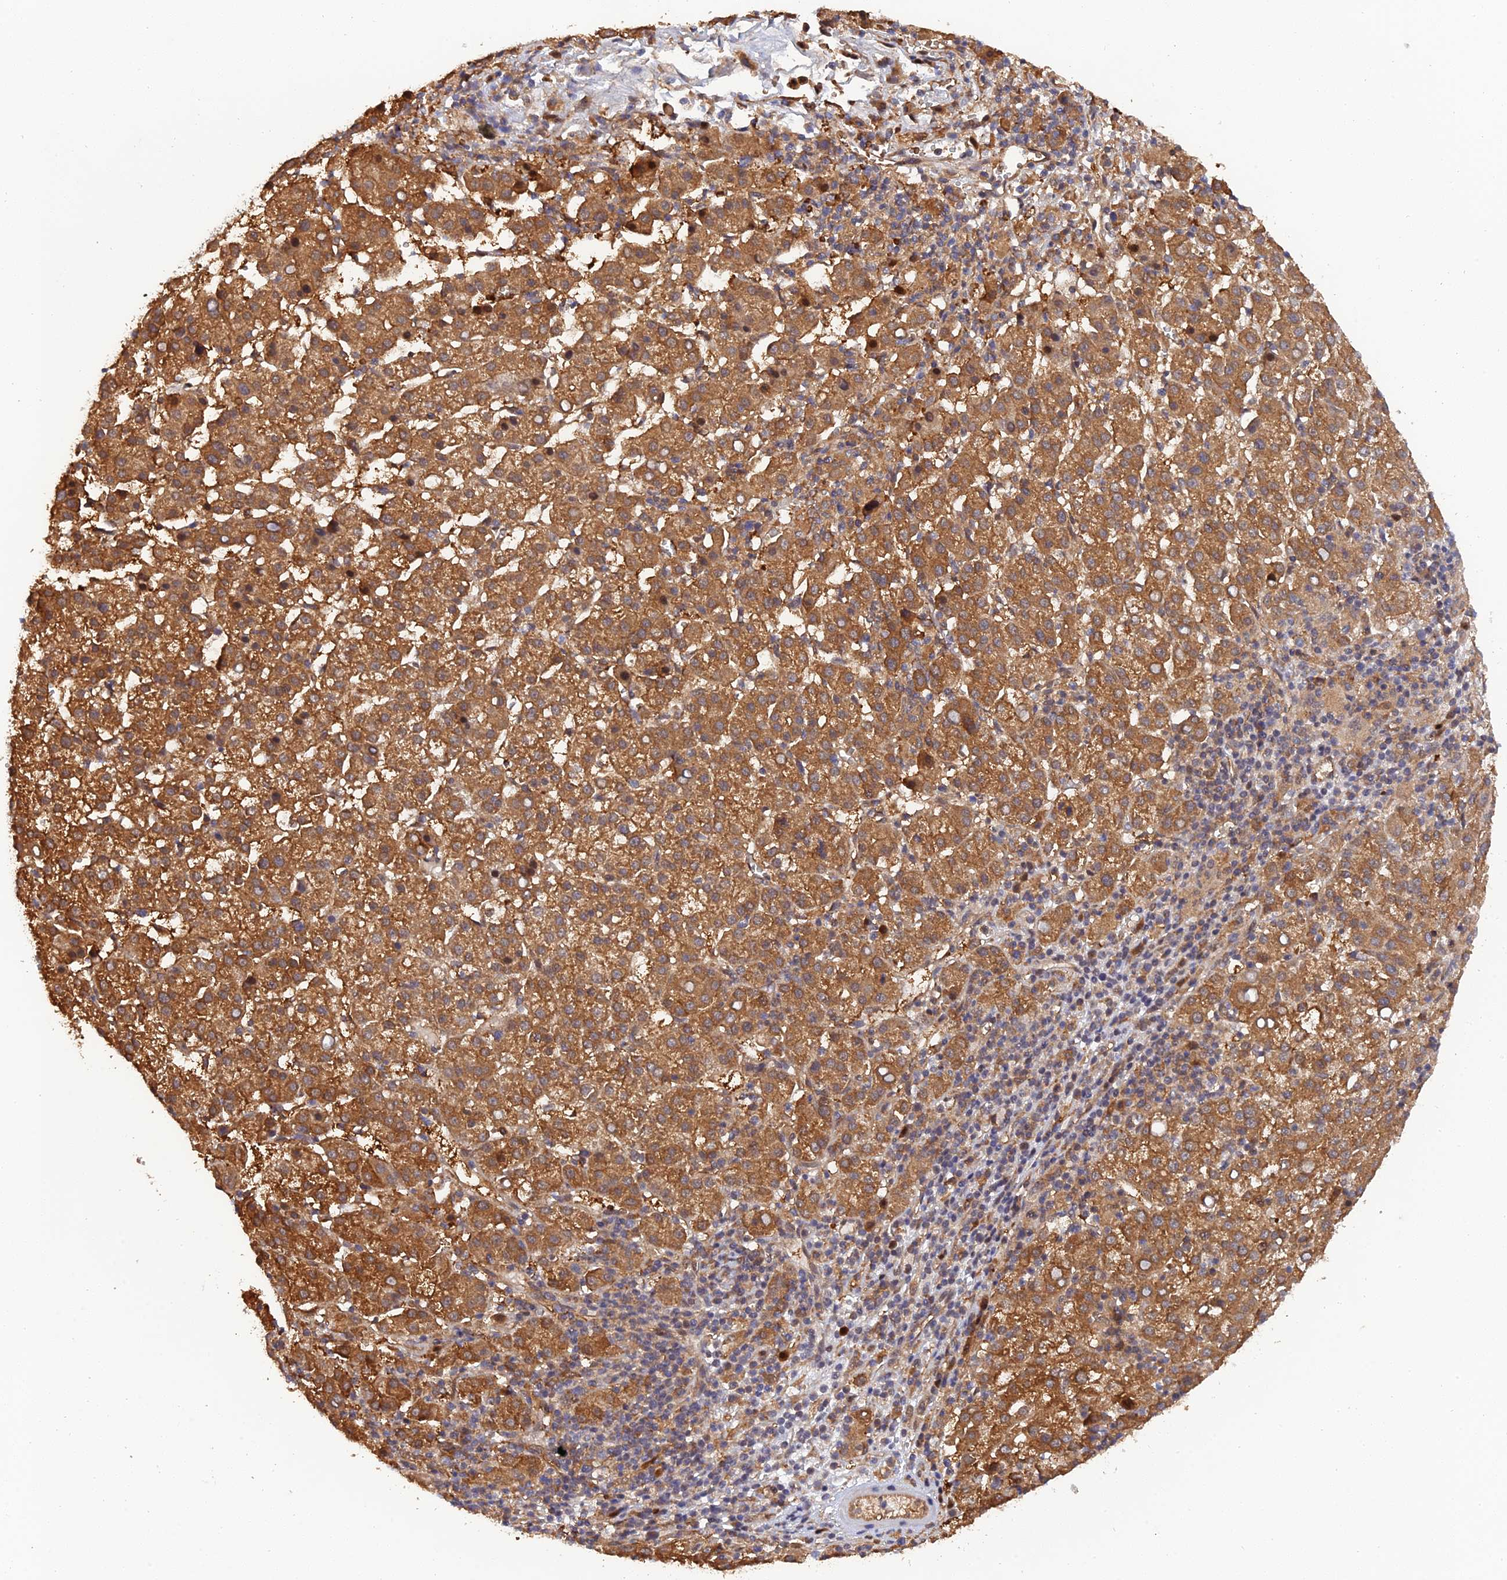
{"staining": {"intensity": "strong", "quantity": ">75%", "location": "cytoplasmic/membranous"}, "tissue": "liver cancer", "cell_type": "Tumor cells", "image_type": "cancer", "snomed": [{"axis": "morphology", "description": "Carcinoma, Hepatocellular, NOS"}, {"axis": "topography", "description": "Liver"}], "caption": "An image of human hepatocellular carcinoma (liver) stained for a protein exhibits strong cytoplasmic/membranous brown staining in tumor cells. The protein of interest is stained brown, and the nuclei are stained in blue (DAB (3,3'-diaminobenzidine) IHC with brightfield microscopy, high magnification).", "gene": "ARL2BP", "patient": {"sex": "female", "age": 58}}